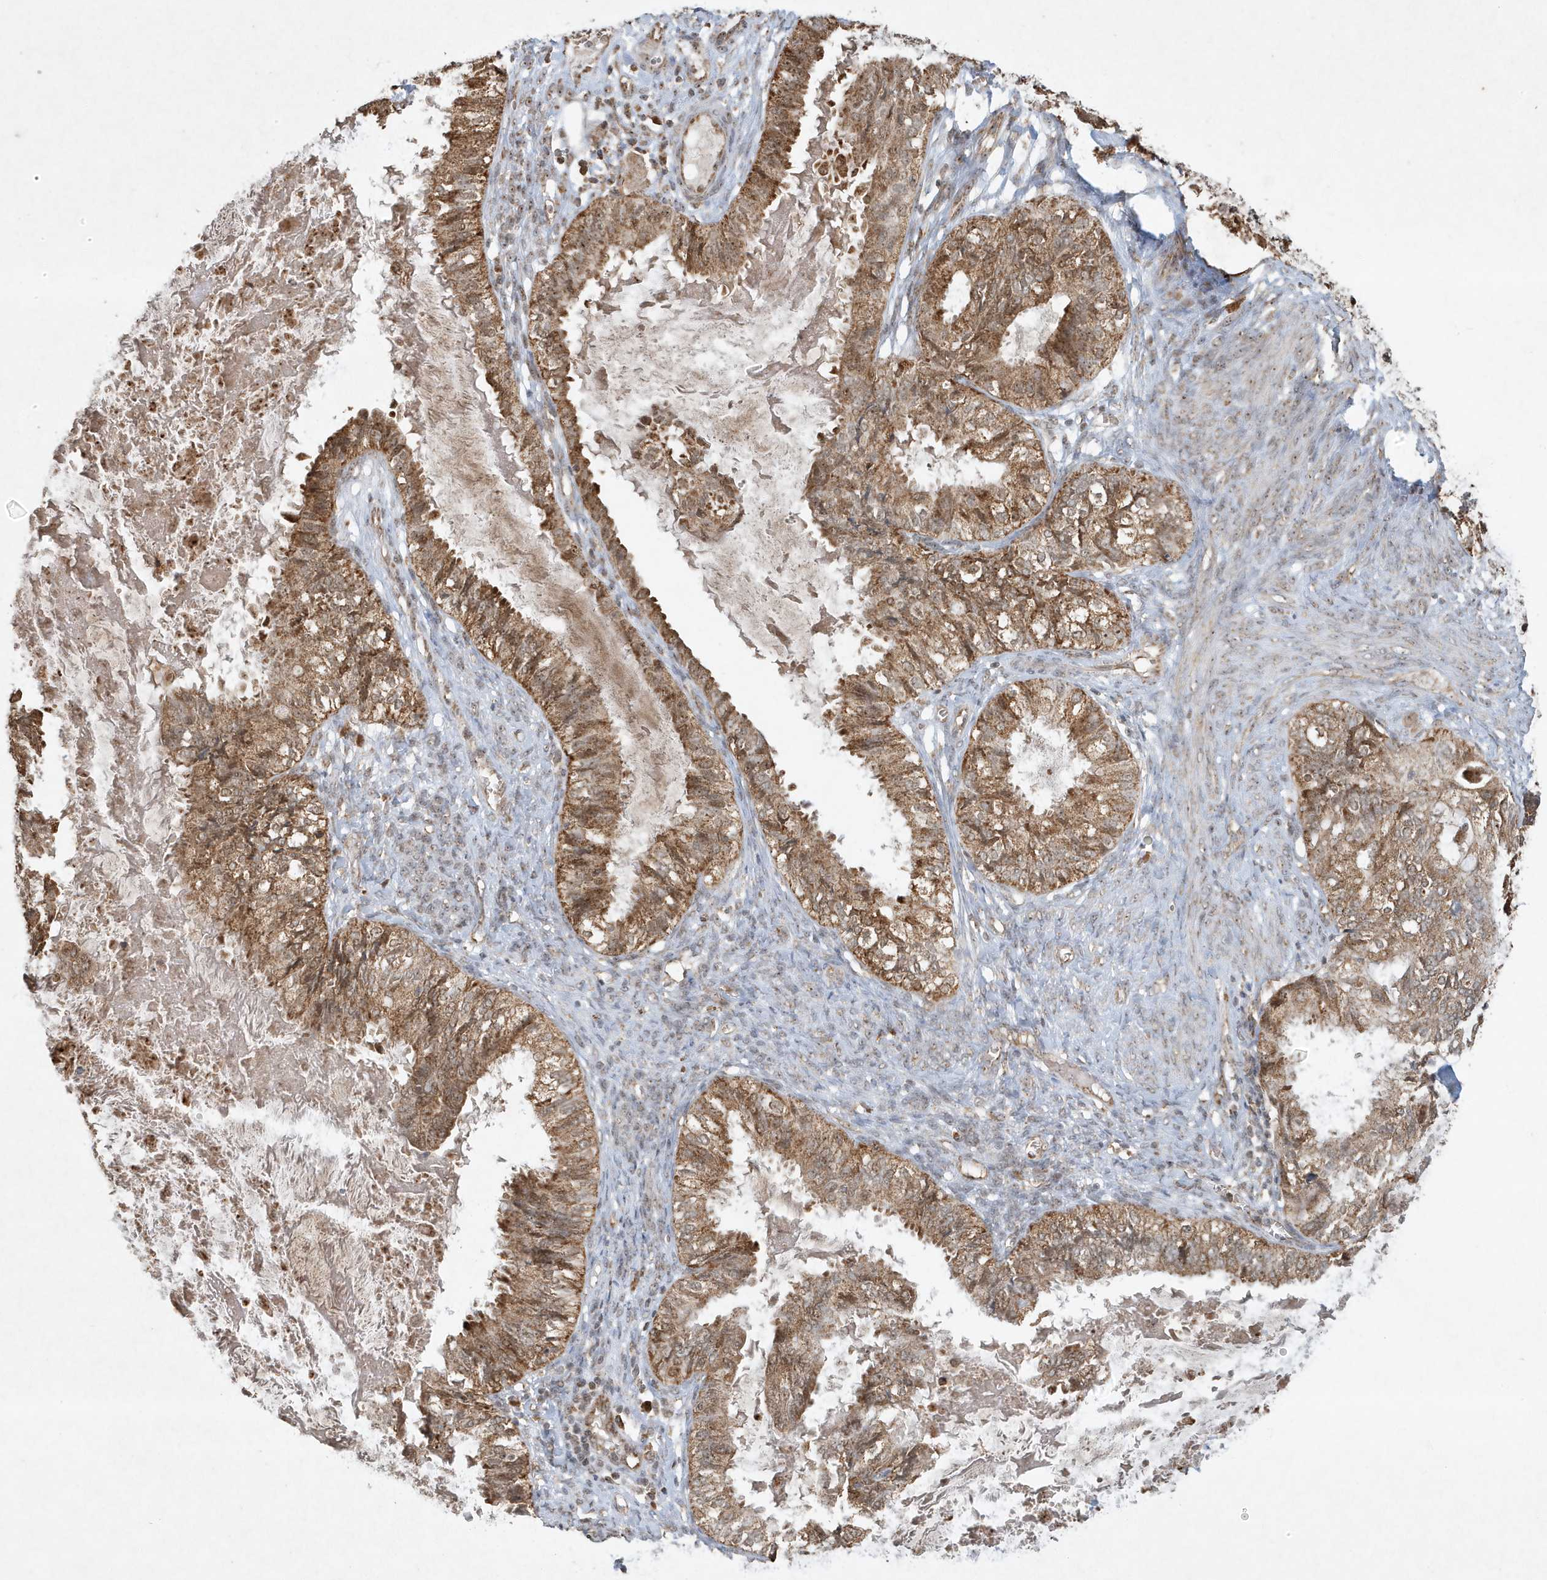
{"staining": {"intensity": "strong", "quantity": ">75%", "location": "cytoplasmic/membranous"}, "tissue": "cervical cancer", "cell_type": "Tumor cells", "image_type": "cancer", "snomed": [{"axis": "morphology", "description": "Normal tissue, NOS"}, {"axis": "morphology", "description": "Adenocarcinoma, NOS"}, {"axis": "topography", "description": "Cervix"}, {"axis": "topography", "description": "Endometrium"}], "caption": "DAB immunohistochemical staining of adenocarcinoma (cervical) demonstrates strong cytoplasmic/membranous protein positivity in approximately >75% of tumor cells. The staining is performed using DAB (3,3'-diaminobenzidine) brown chromogen to label protein expression. The nuclei are counter-stained blue using hematoxylin.", "gene": "ABCB9", "patient": {"sex": "female", "age": 86}}